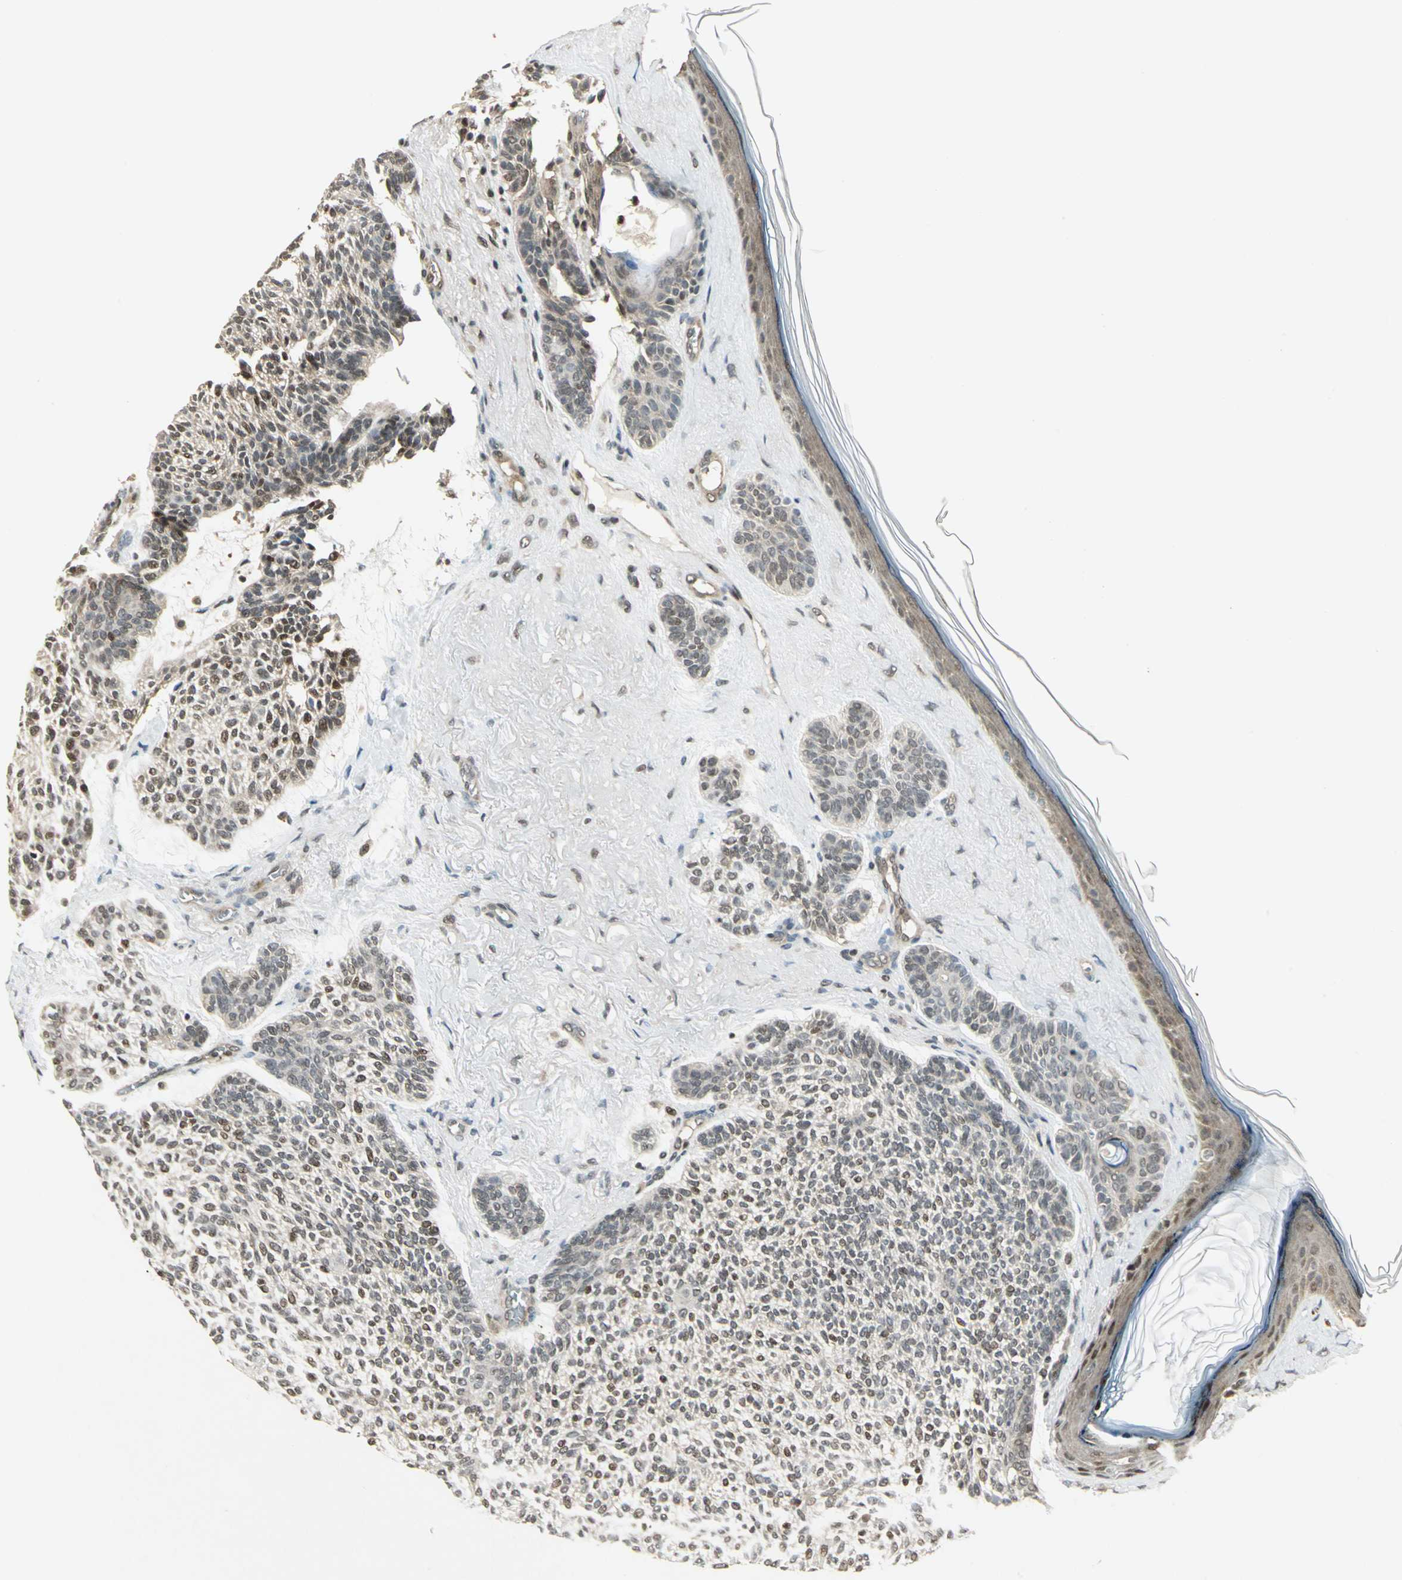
{"staining": {"intensity": "moderate", "quantity": "25%-75%", "location": "cytoplasmic/membranous,nuclear"}, "tissue": "skin cancer", "cell_type": "Tumor cells", "image_type": "cancer", "snomed": [{"axis": "morphology", "description": "Normal tissue, NOS"}, {"axis": "morphology", "description": "Basal cell carcinoma"}, {"axis": "topography", "description": "Skin"}], "caption": "Brown immunohistochemical staining in skin basal cell carcinoma reveals moderate cytoplasmic/membranous and nuclear expression in about 25%-75% of tumor cells.", "gene": "PSMC3", "patient": {"sex": "female", "age": 70}}